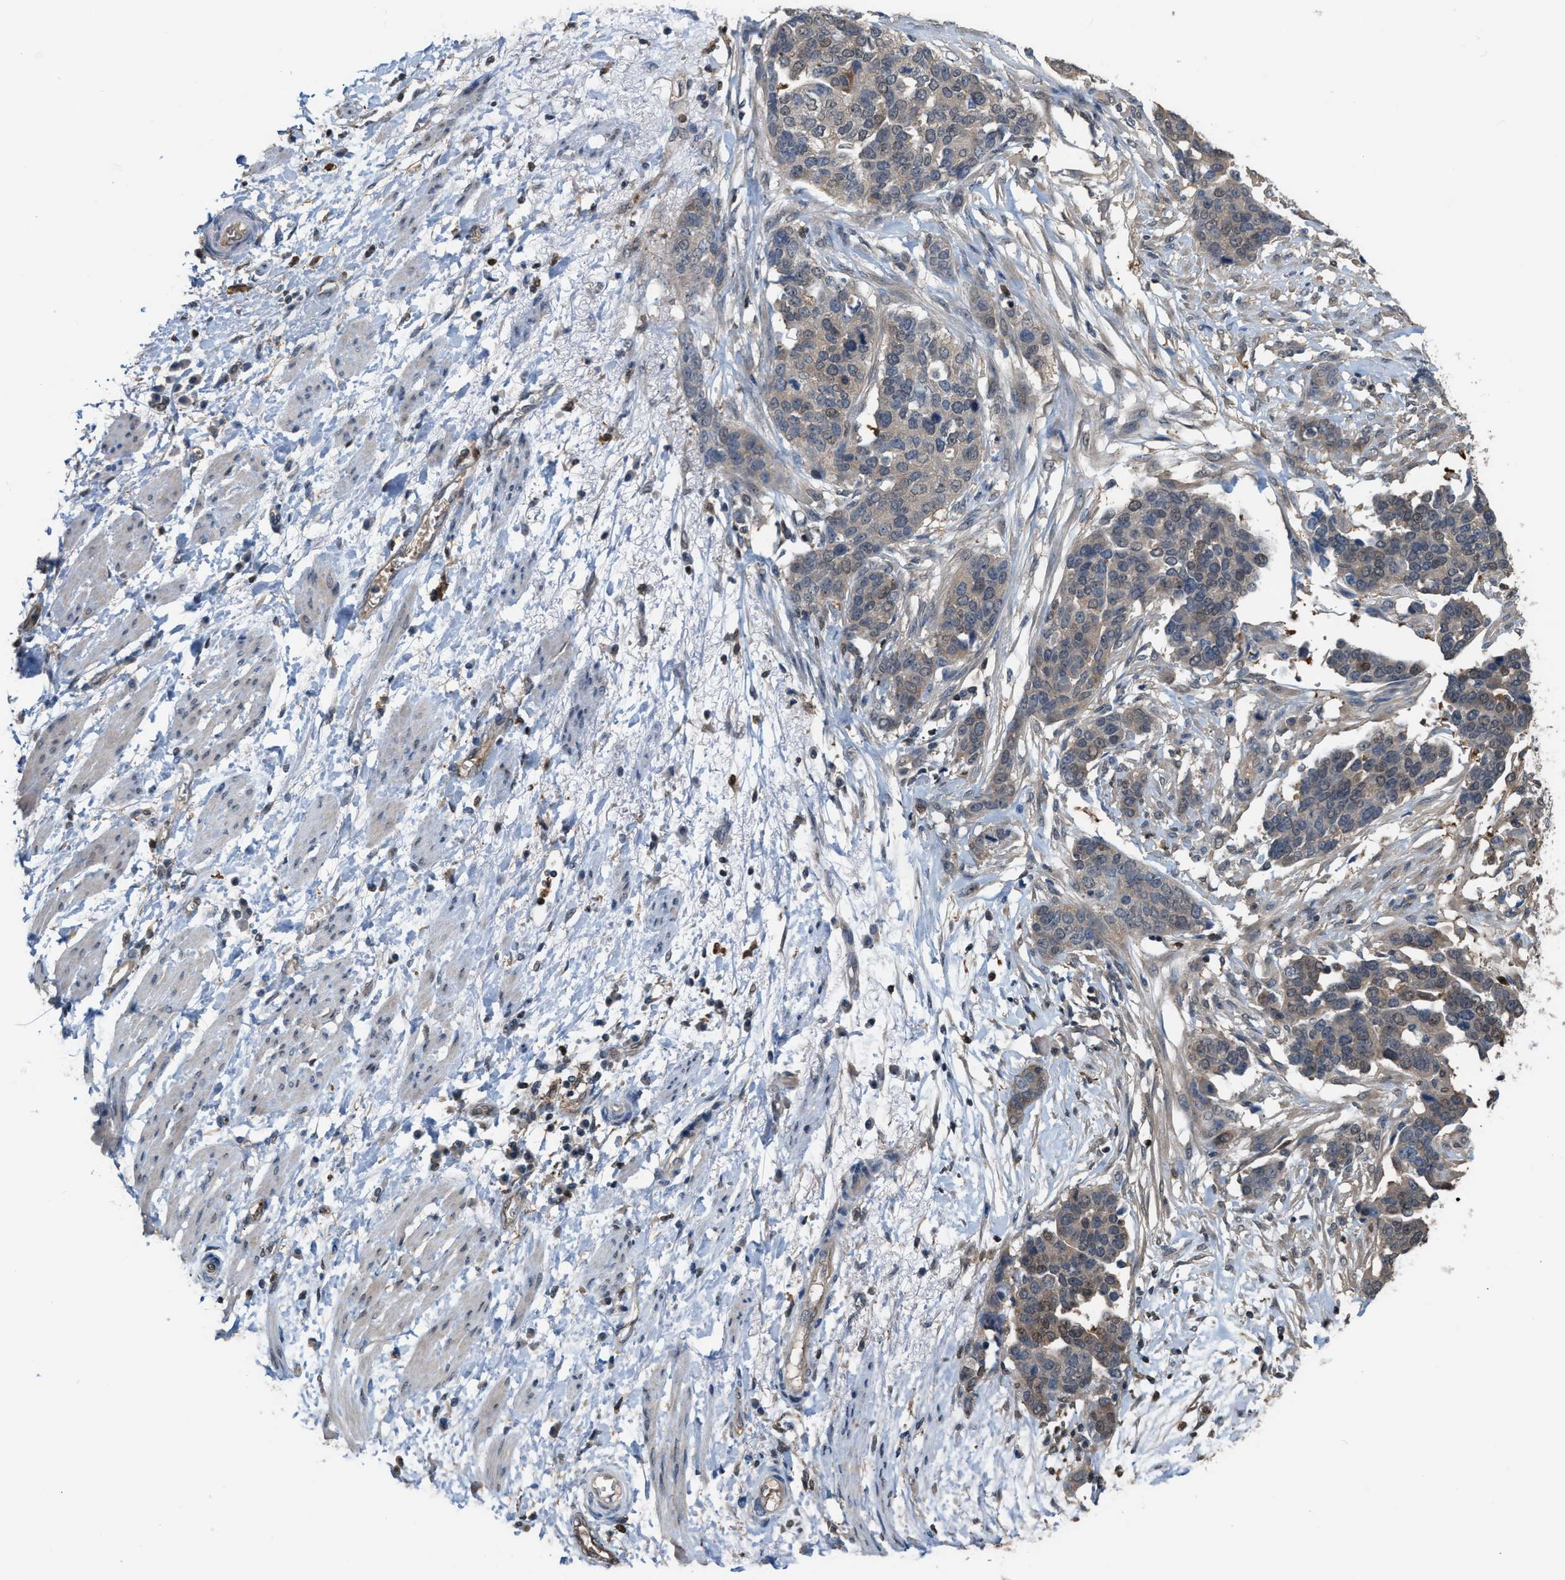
{"staining": {"intensity": "weak", "quantity": "<25%", "location": "cytoplasmic/membranous"}, "tissue": "ovarian cancer", "cell_type": "Tumor cells", "image_type": "cancer", "snomed": [{"axis": "morphology", "description": "Cystadenocarcinoma, serous, NOS"}, {"axis": "topography", "description": "Ovary"}], "caption": "Immunohistochemistry (IHC) image of neoplastic tissue: human ovarian serous cystadenocarcinoma stained with DAB (3,3'-diaminobenzidine) shows no significant protein expression in tumor cells.", "gene": "MTPN", "patient": {"sex": "female", "age": 44}}